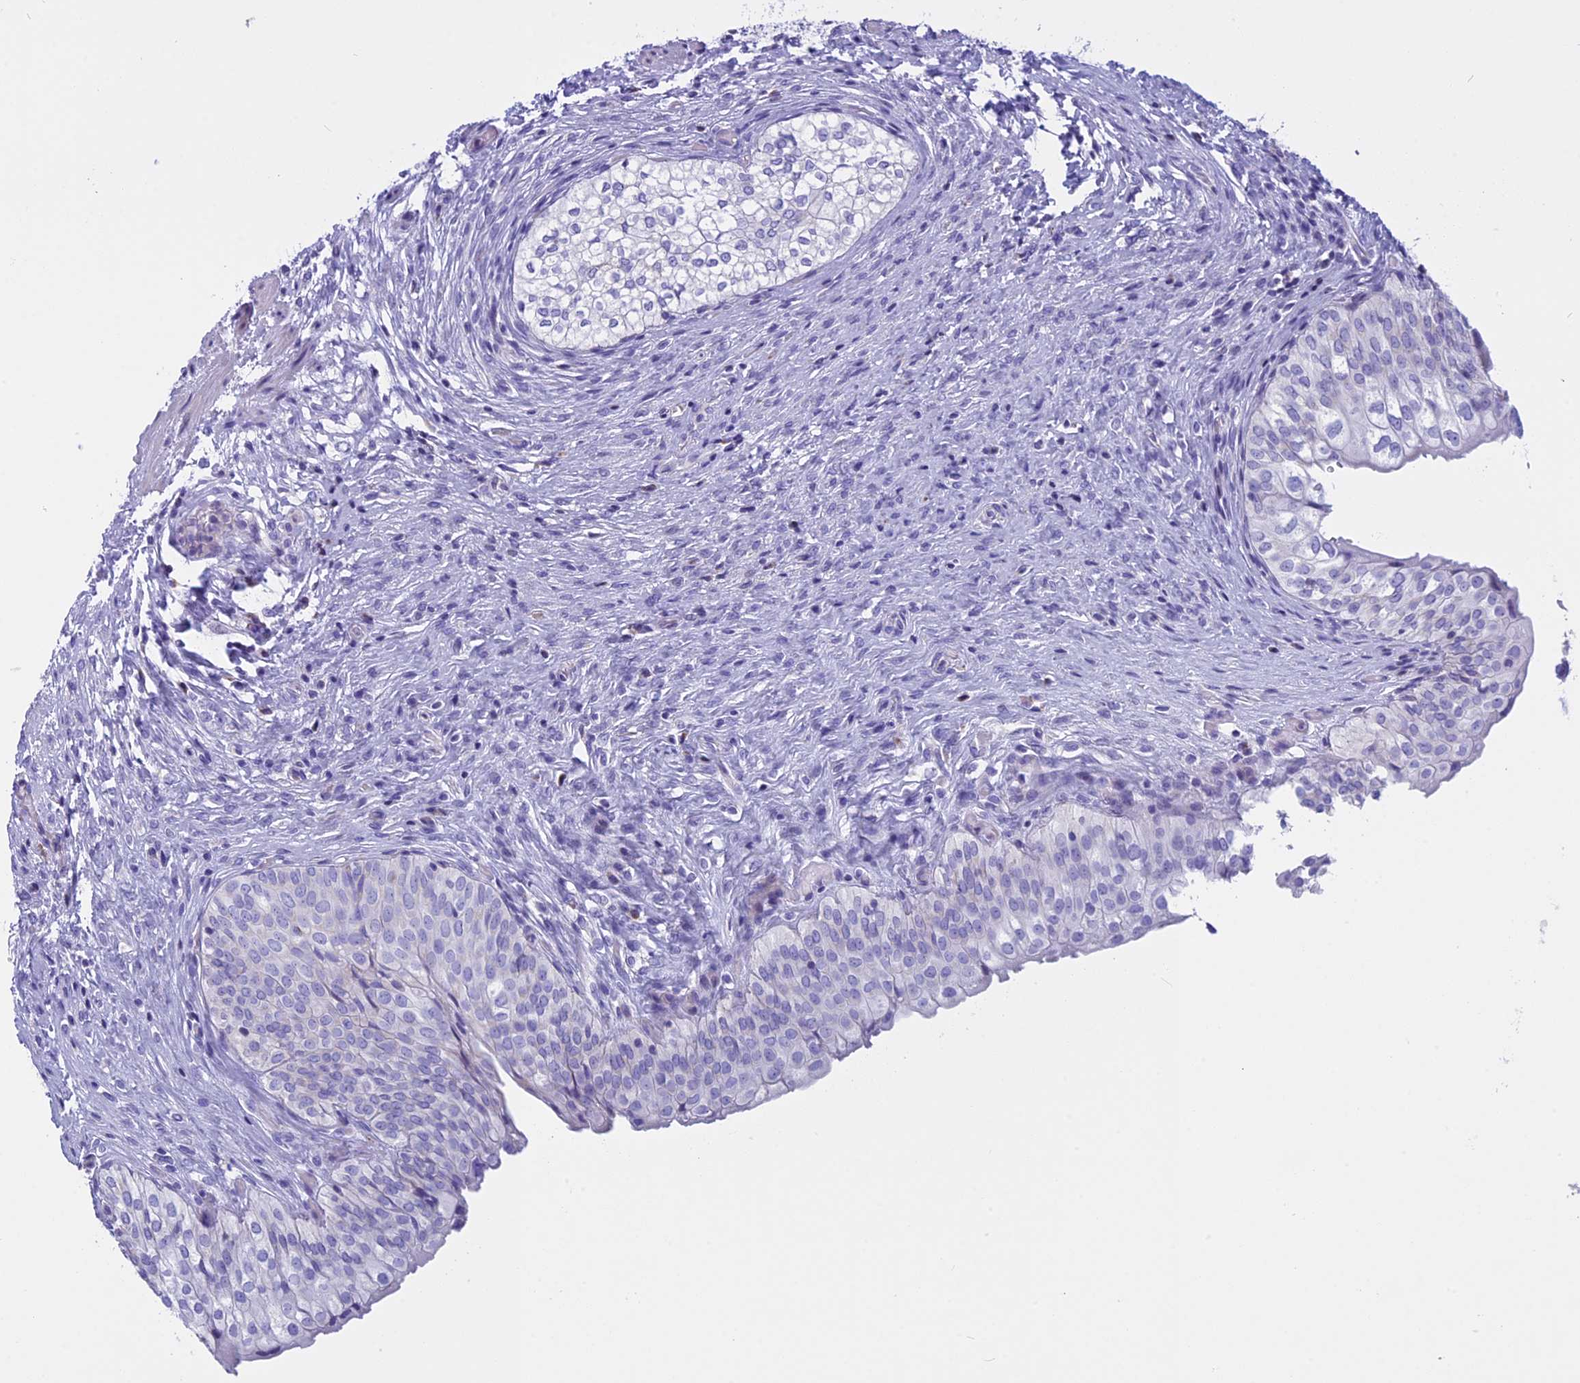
{"staining": {"intensity": "negative", "quantity": "none", "location": "none"}, "tissue": "urinary bladder", "cell_type": "Urothelial cells", "image_type": "normal", "snomed": [{"axis": "morphology", "description": "Normal tissue, NOS"}, {"axis": "topography", "description": "Urinary bladder"}], "caption": "High power microscopy image of an immunohistochemistry histopathology image of unremarkable urinary bladder, revealing no significant expression in urothelial cells.", "gene": "ZNF563", "patient": {"sex": "male", "age": 55}}